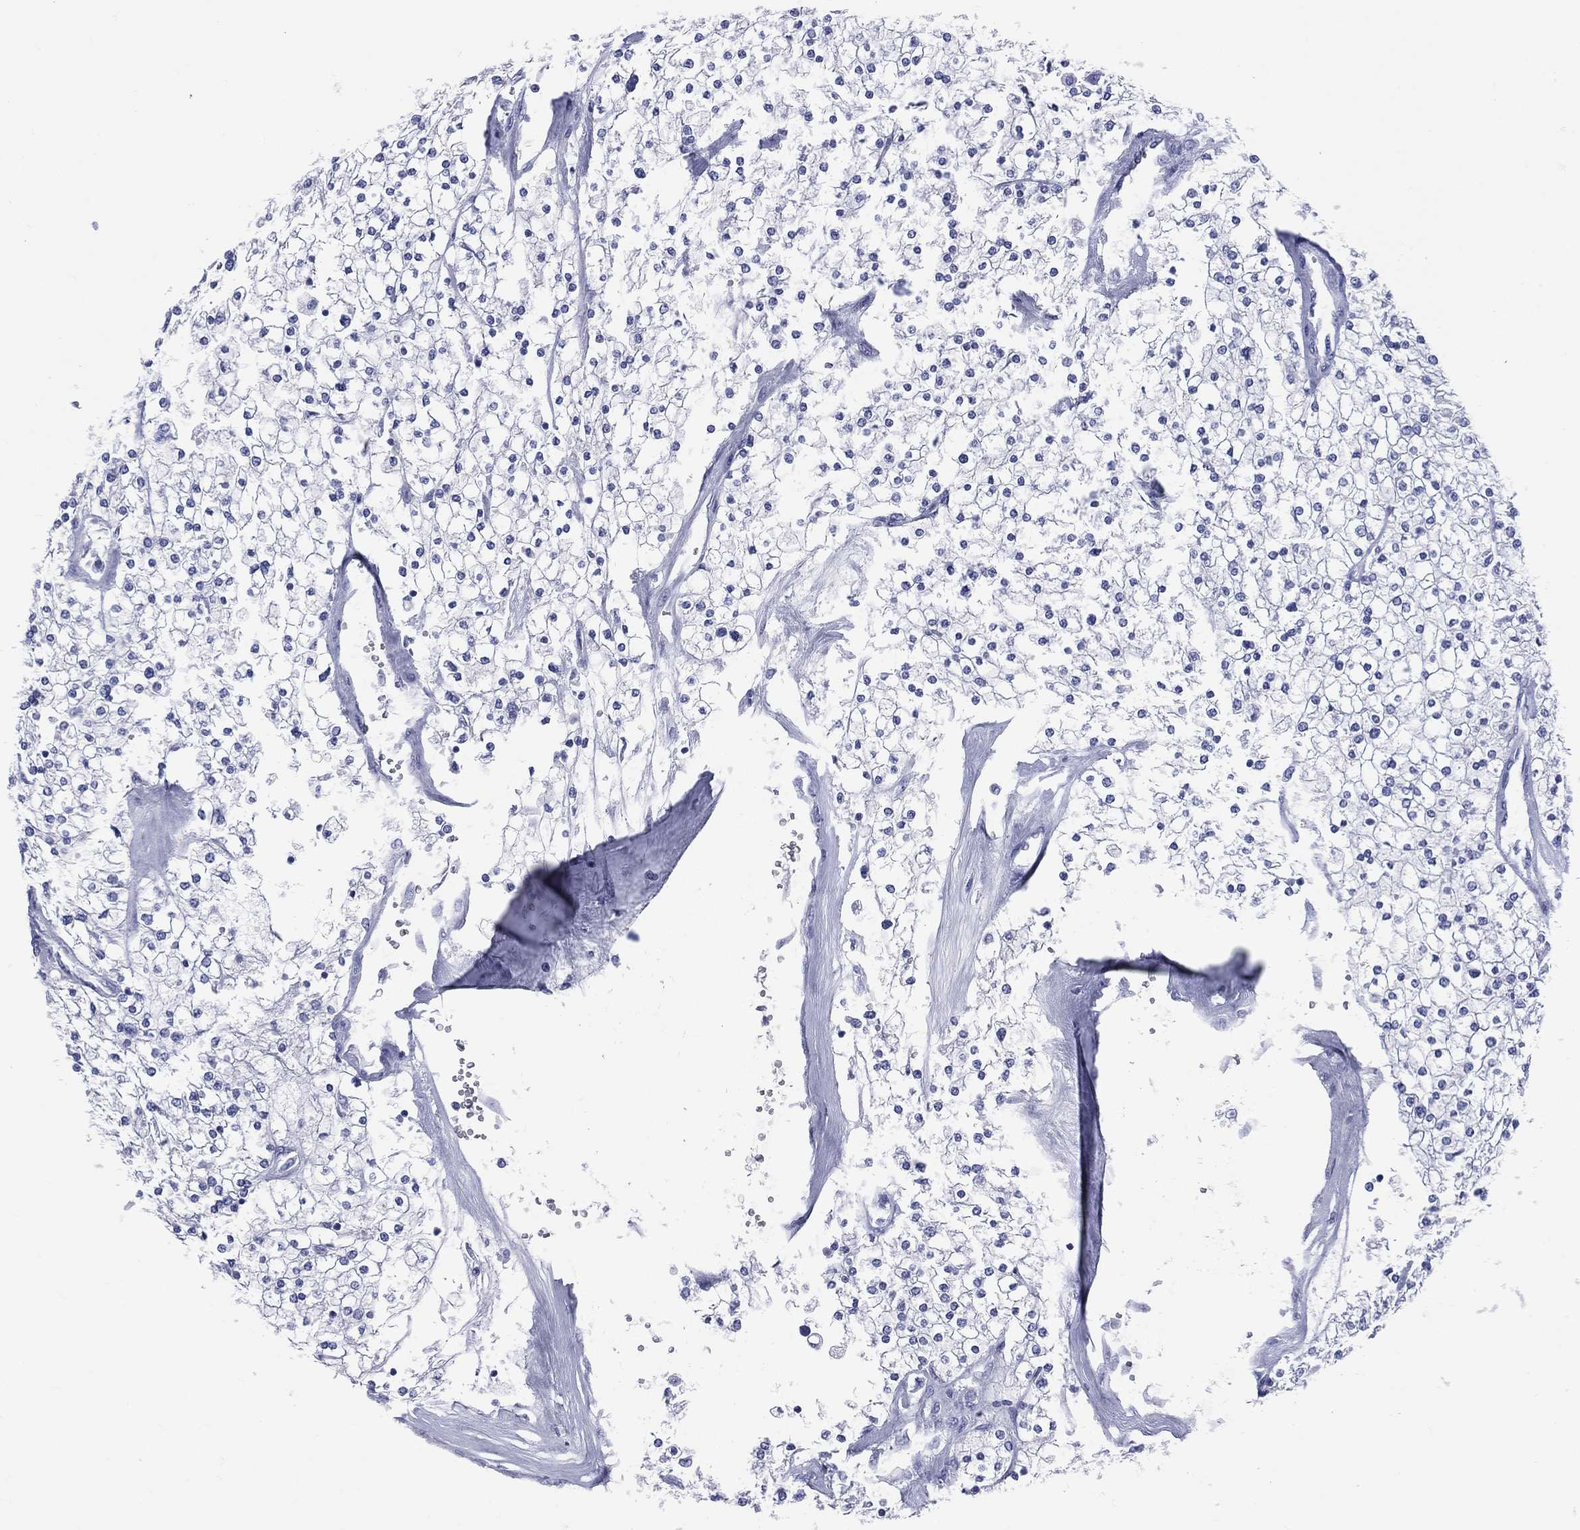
{"staining": {"intensity": "negative", "quantity": "none", "location": "none"}, "tissue": "renal cancer", "cell_type": "Tumor cells", "image_type": "cancer", "snomed": [{"axis": "morphology", "description": "Adenocarcinoma, NOS"}, {"axis": "topography", "description": "Kidney"}], "caption": "Micrograph shows no protein staining in tumor cells of renal adenocarcinoma tissue. Nuclei are stained in blue.", "gene": "CYLC1", "patient": {"sex": "male", "age": 80}}